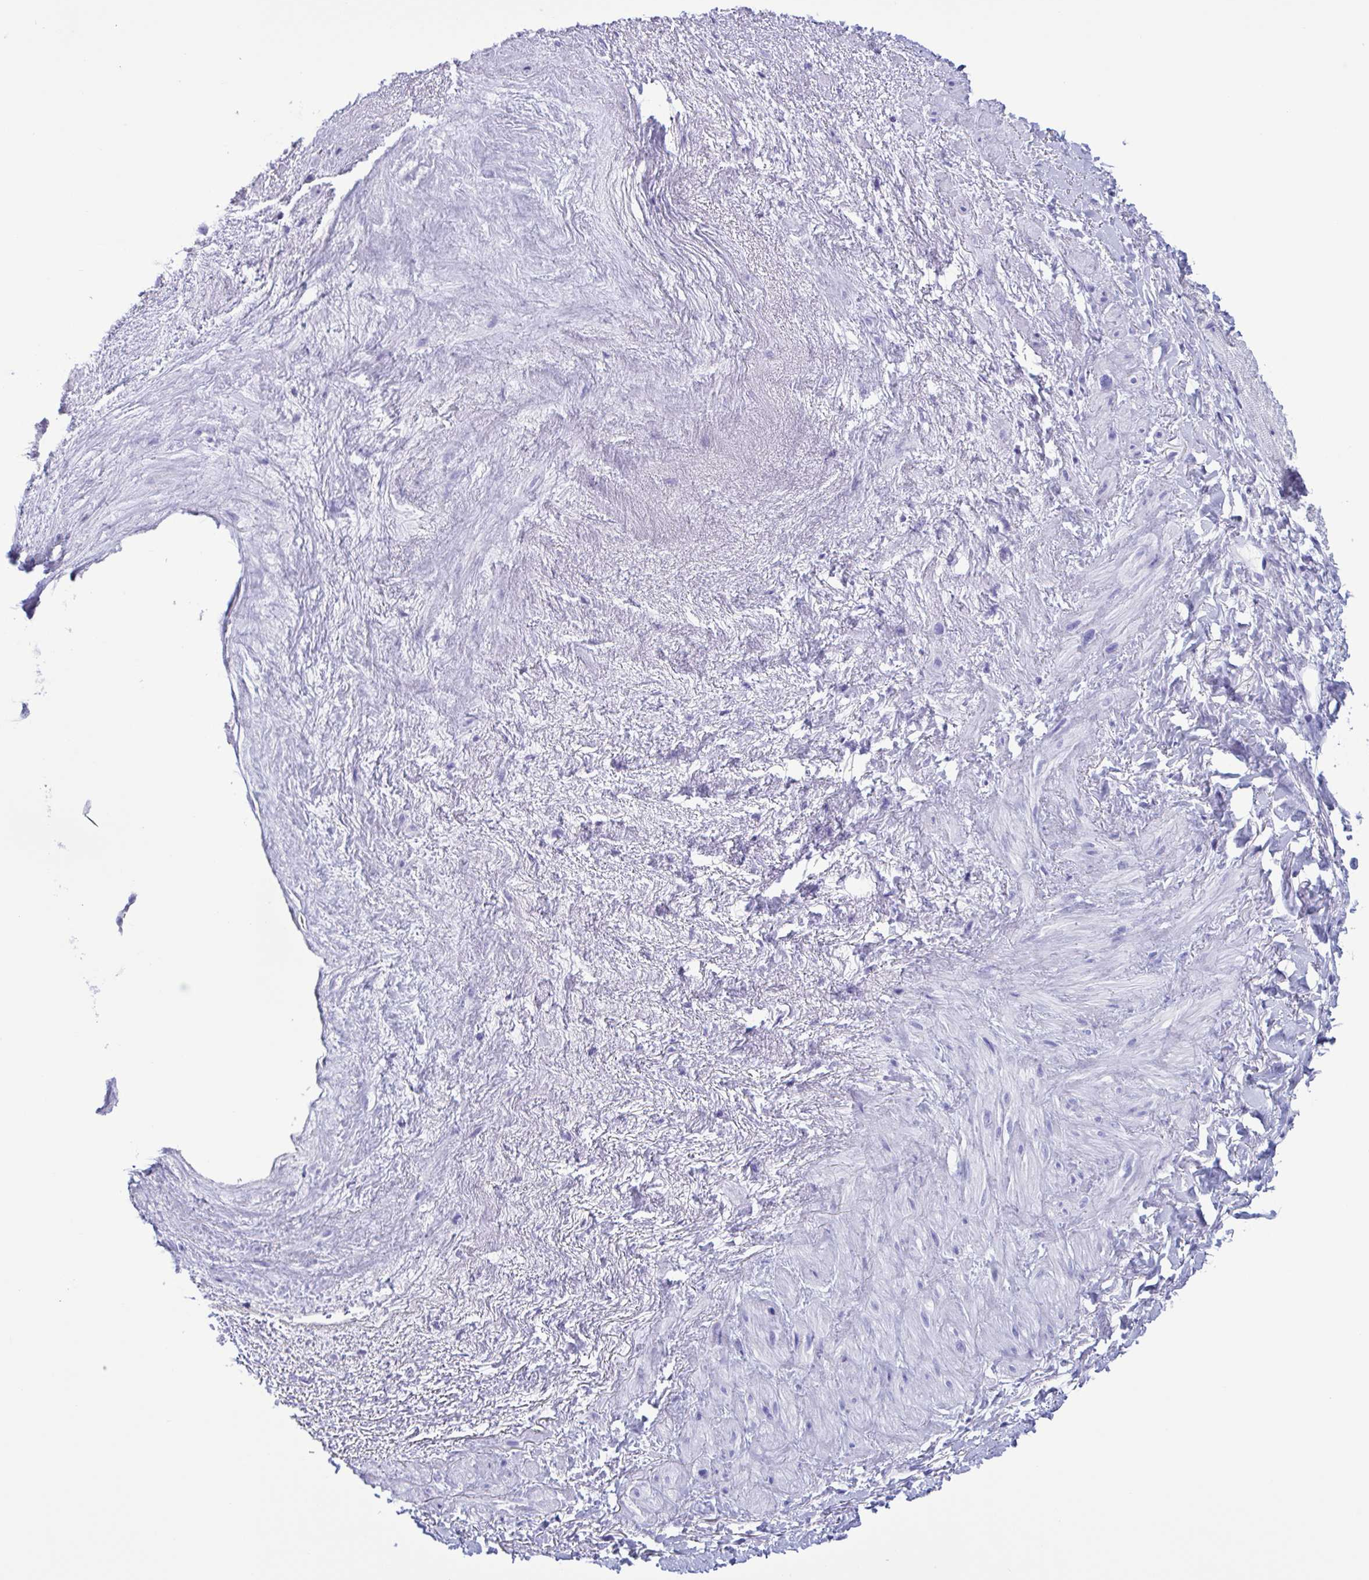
{"staining": {"intensity": "negative", "quantity": "none", "location": "none"}, "tissue": "heart muscle", "cell_type": "Cardiomyocytes", "image_type": "normal", "snomed": [{"axis": "morphology", "description": "Normal tissue, NOS"}, {"axis": "topography", "description": "Heart"}], "caption": "DAB (3,3'-diaminobenzidine) immunohistochemical staining of unremarkable human heart muscle exhibits no significant expression in cardiomyocytes.", "gene": "LTF", "patient": {"sex": "male", "age": 62}}